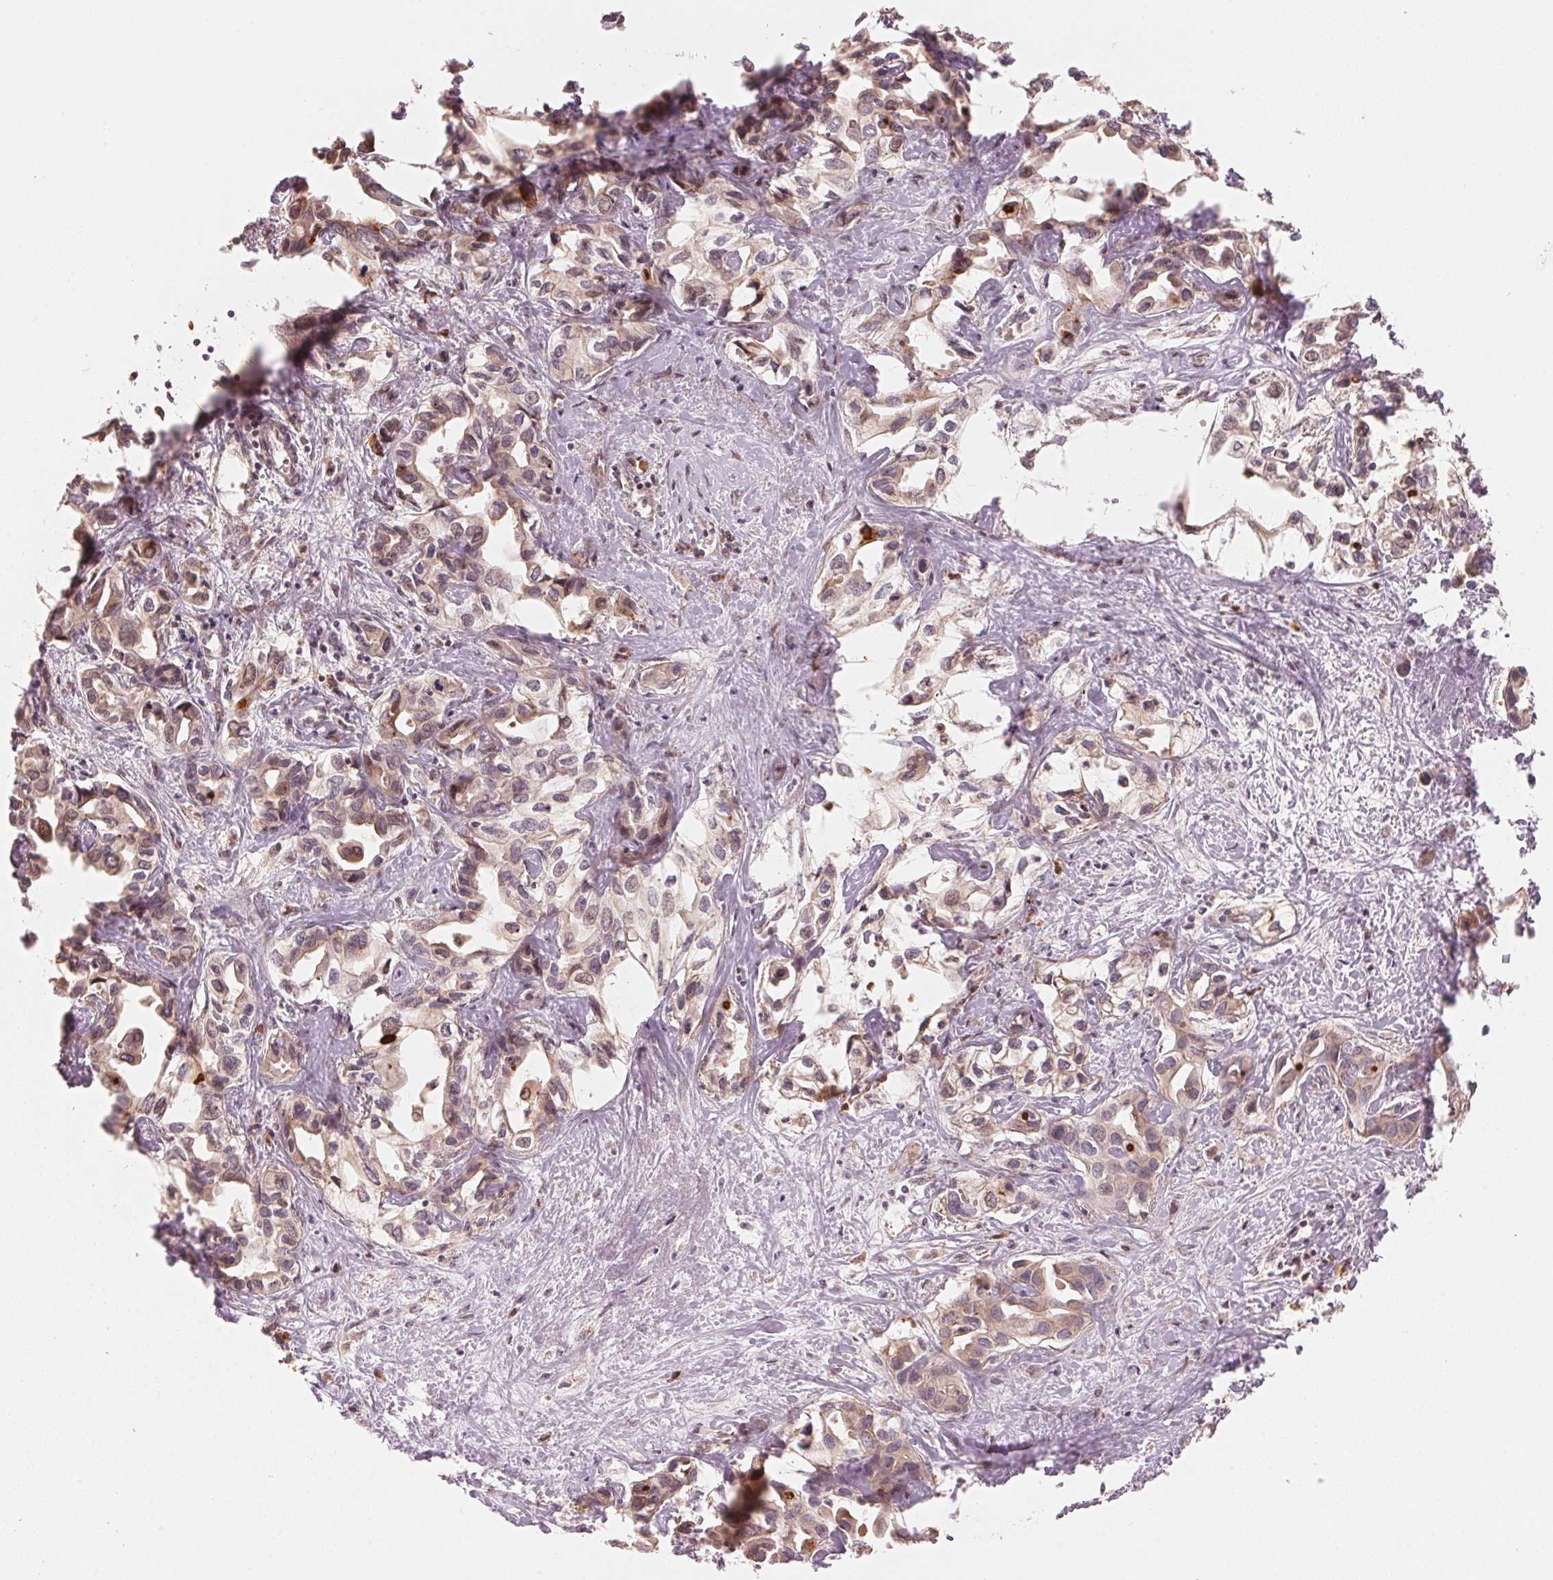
{"staining": {"intensity": "moderate", "quantity": "25%-75%", "location": "cytoplasmic/membranous"}, "tissue": "liver cancer", "cell_type": "Tumor cells", "image_type": "cancer", "snomed": [{"axis": "morphology", "description": "Cholangiocarcinoma"}, {"axis": "topography", "description": "Liver"}], "caption": "This histopathology image exhibits liver cancer stained with IHC to label a protein in brown. The cytoplasmic/membranous of tumor cells show moderate positivity for the protein. Nuclei are counter-stained blue.", "gene": "PRKN", "patient": {"sex": "female", "age": 64}}